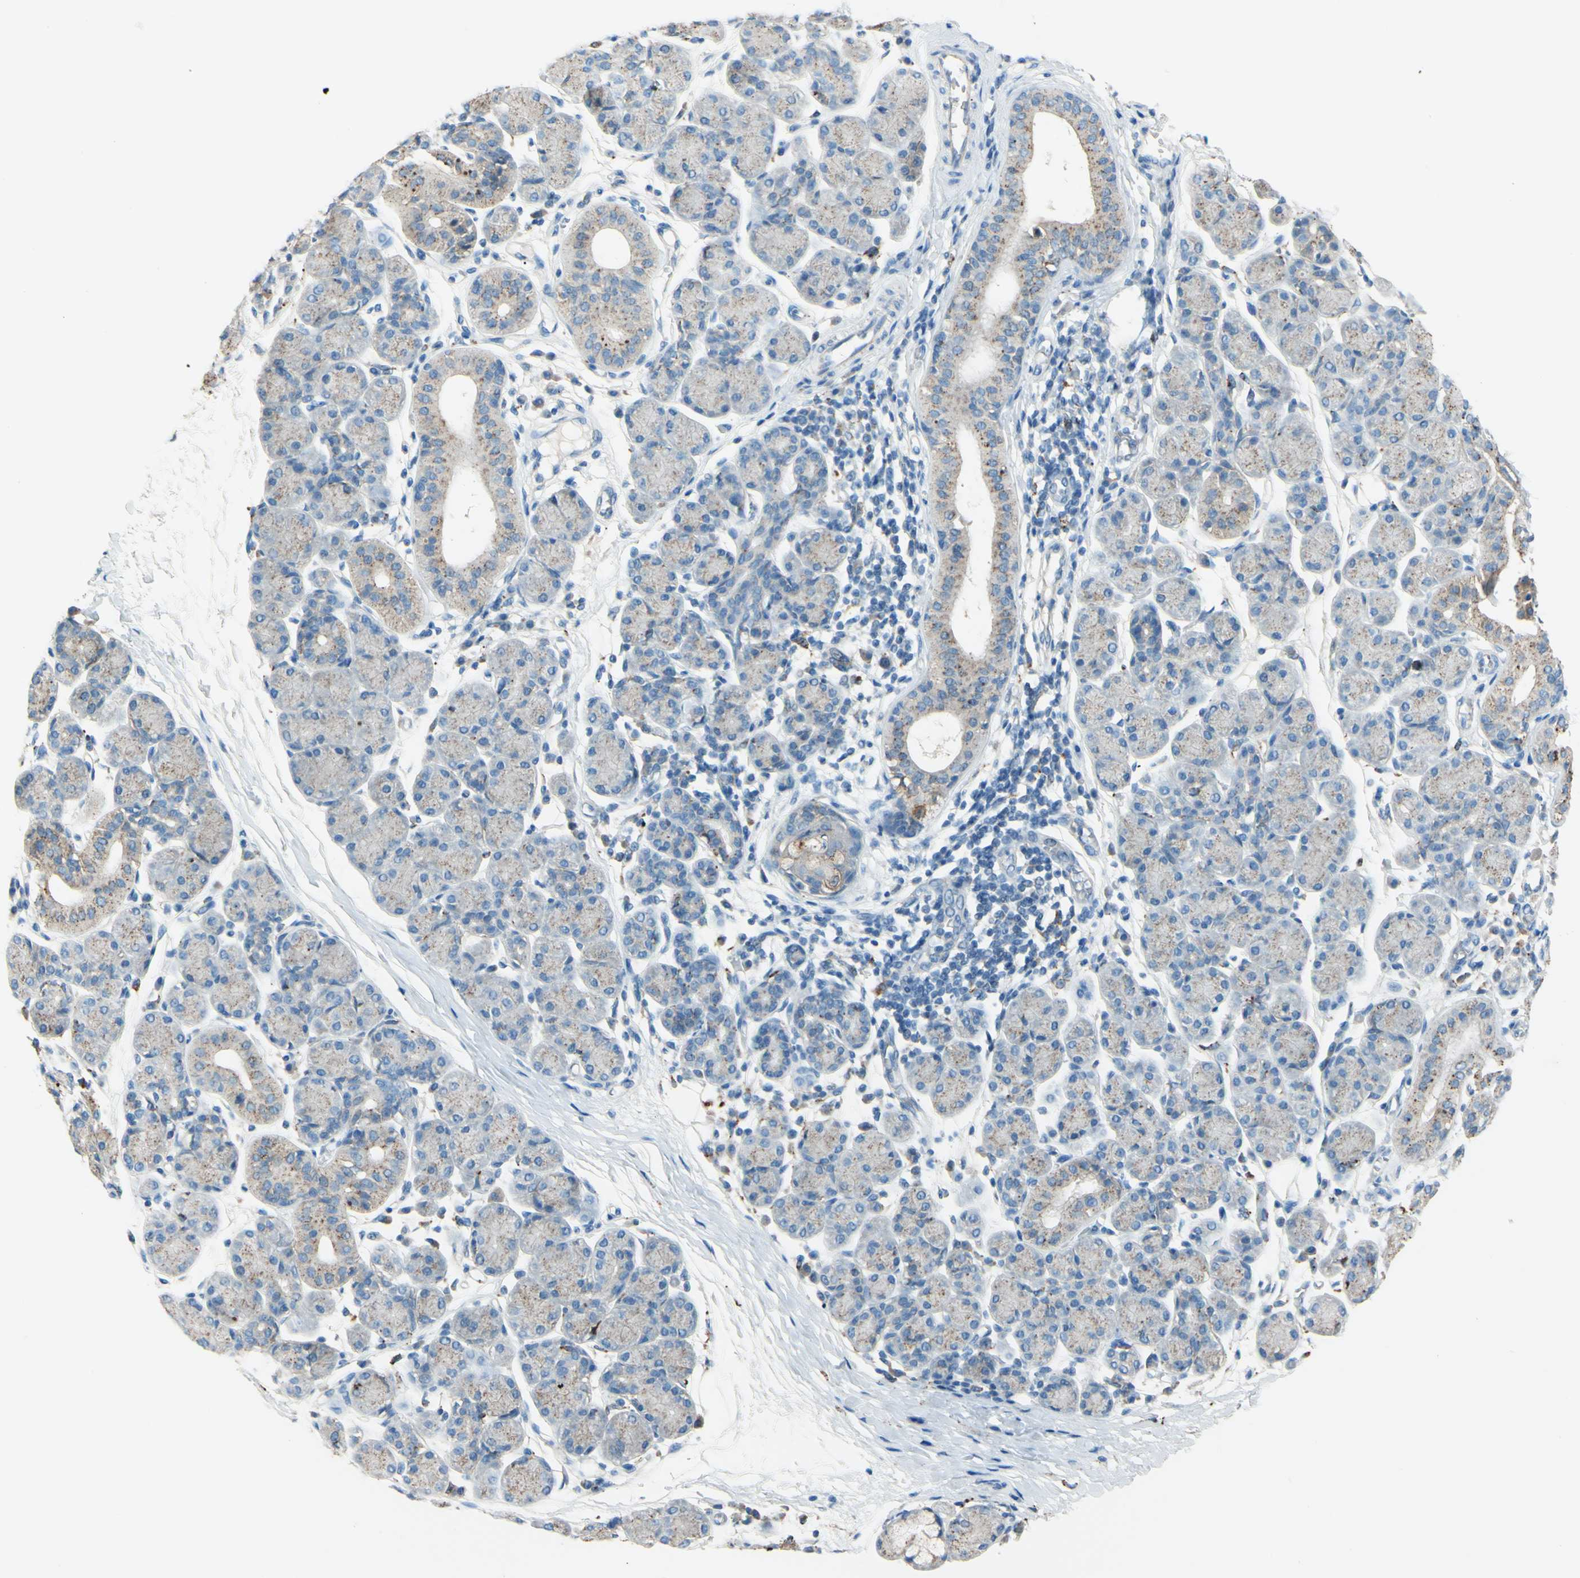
{"staining": {"intensity": "weak", "quantity": "25%-75%", "location": "cytoplasmic/membranous"}, "tissue": "salivary gland", "cell_type": "Glandular cells", "image_type": "normal", "snomed": [{"axis": "morphology", "description": "Normal tissue, NOS"}, {"axis": "morphology", "description": "Inflammation, NOS"}, {"axis": "topography", "description": "Lymph node"}, {"axis": "topography", "description": "Salivary gland"}], "caption": "Immunohistochemical staining of normal human salivary gland demonstrates low levels of weak cytoplasmic/membranous expression in approximately 25%-75% of glandular cells.", "gene": "CTSD", "patient": {"sex": "male", "age": 3}}